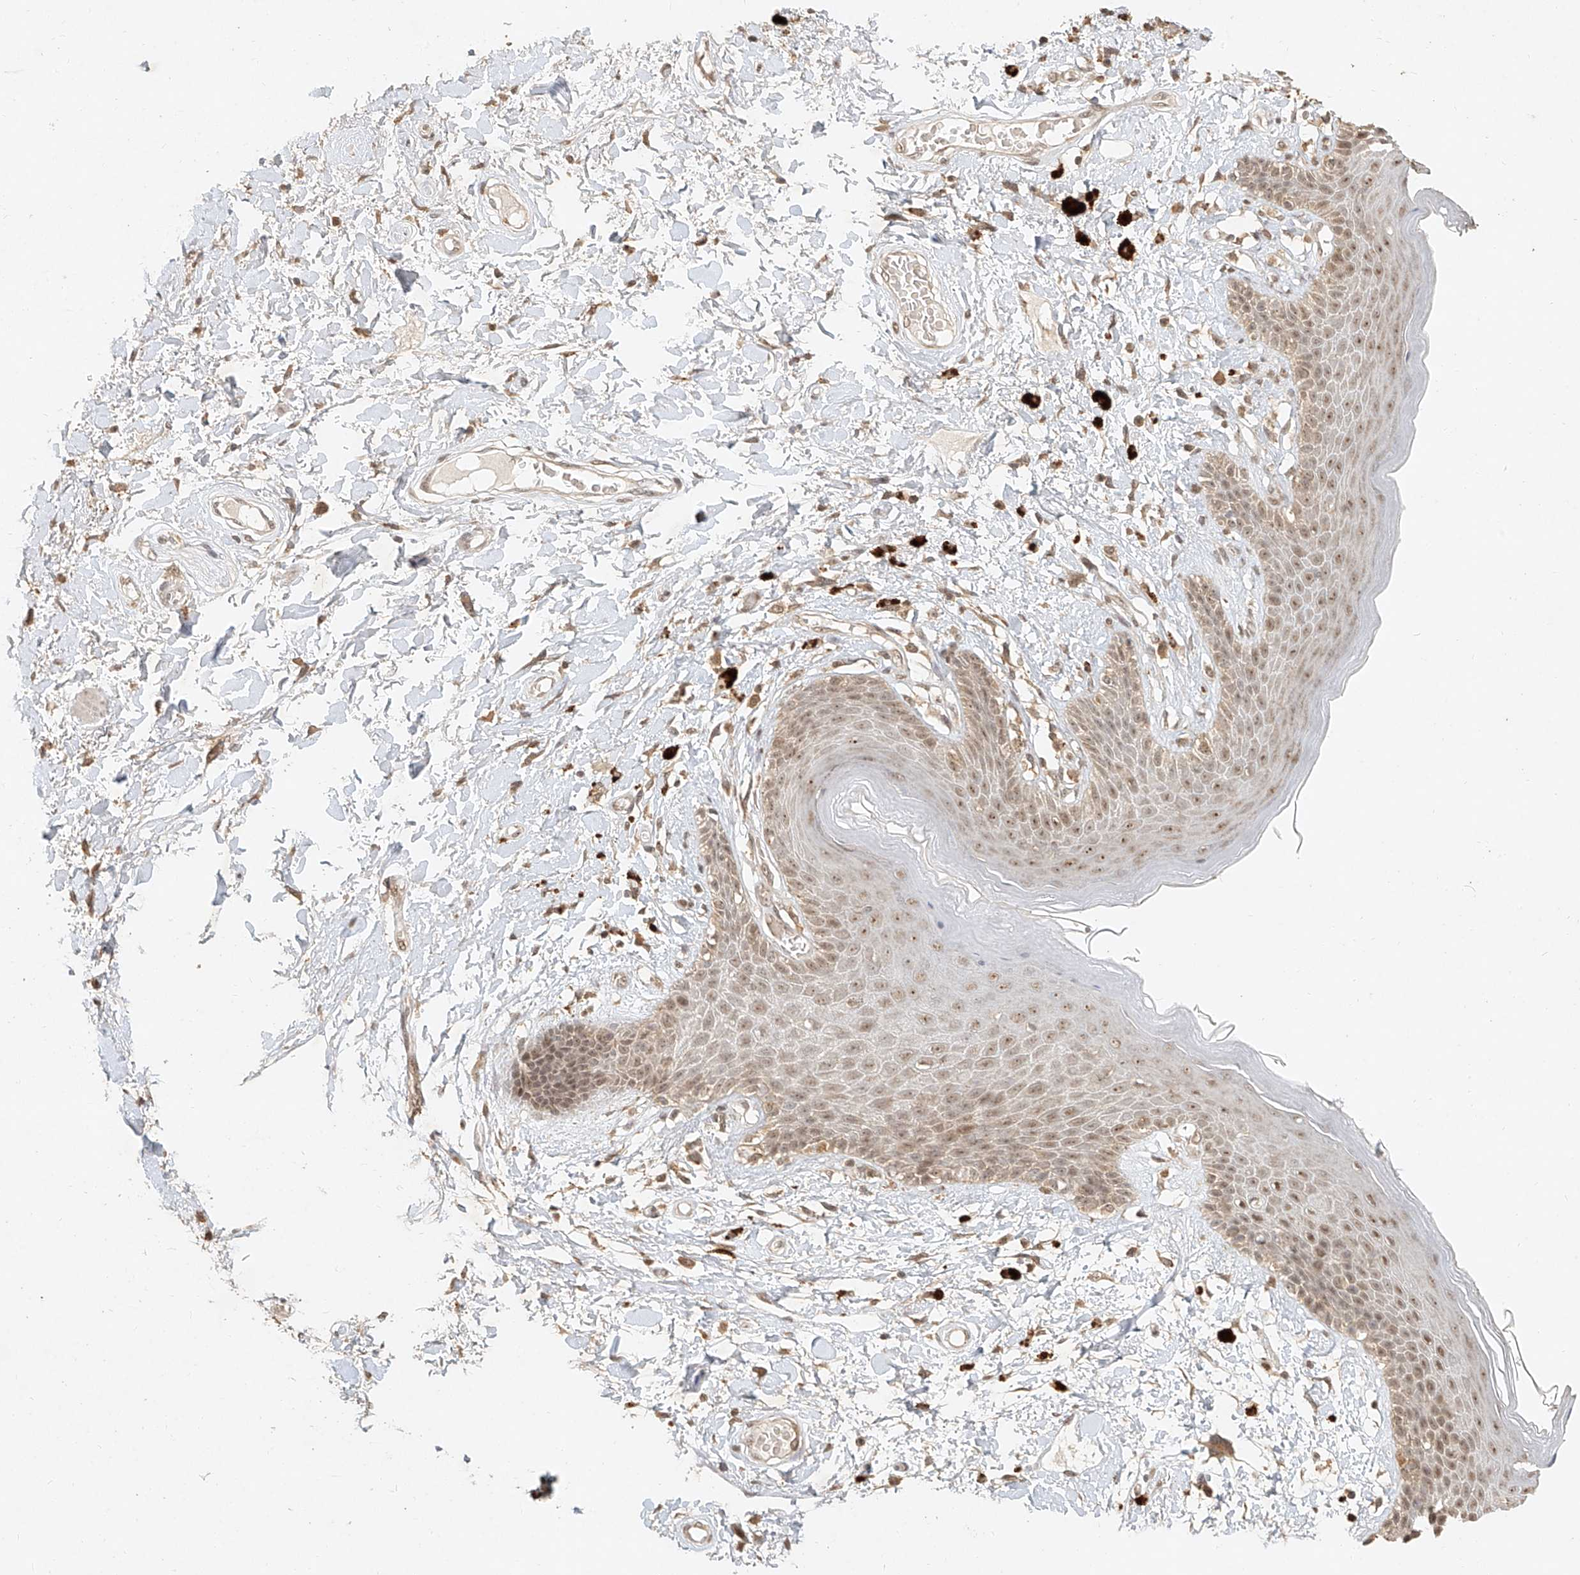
{"staining": {"intensity": "moderate", "quantity": ">75%", "location": "nuclear"}, "tissue": "skin", "cell_type": "Epidermal cells", "image_type": "normal", "snomed": [{"axis": "morphology", "description": "Normal tissue, NOS"}, {"axis": "topography", "description": "Anal"}], "caption": "IHC photomicrograph of benign skin: skin stained using immunohistochemistry (IHC) reveals medium levels of moderate protein expression localized specifically in the nuclear of epidermal cells, appearing as a nuclear brown color.", "gene": "CXorf58", "patient": {"sex": "female", "age": 78}}